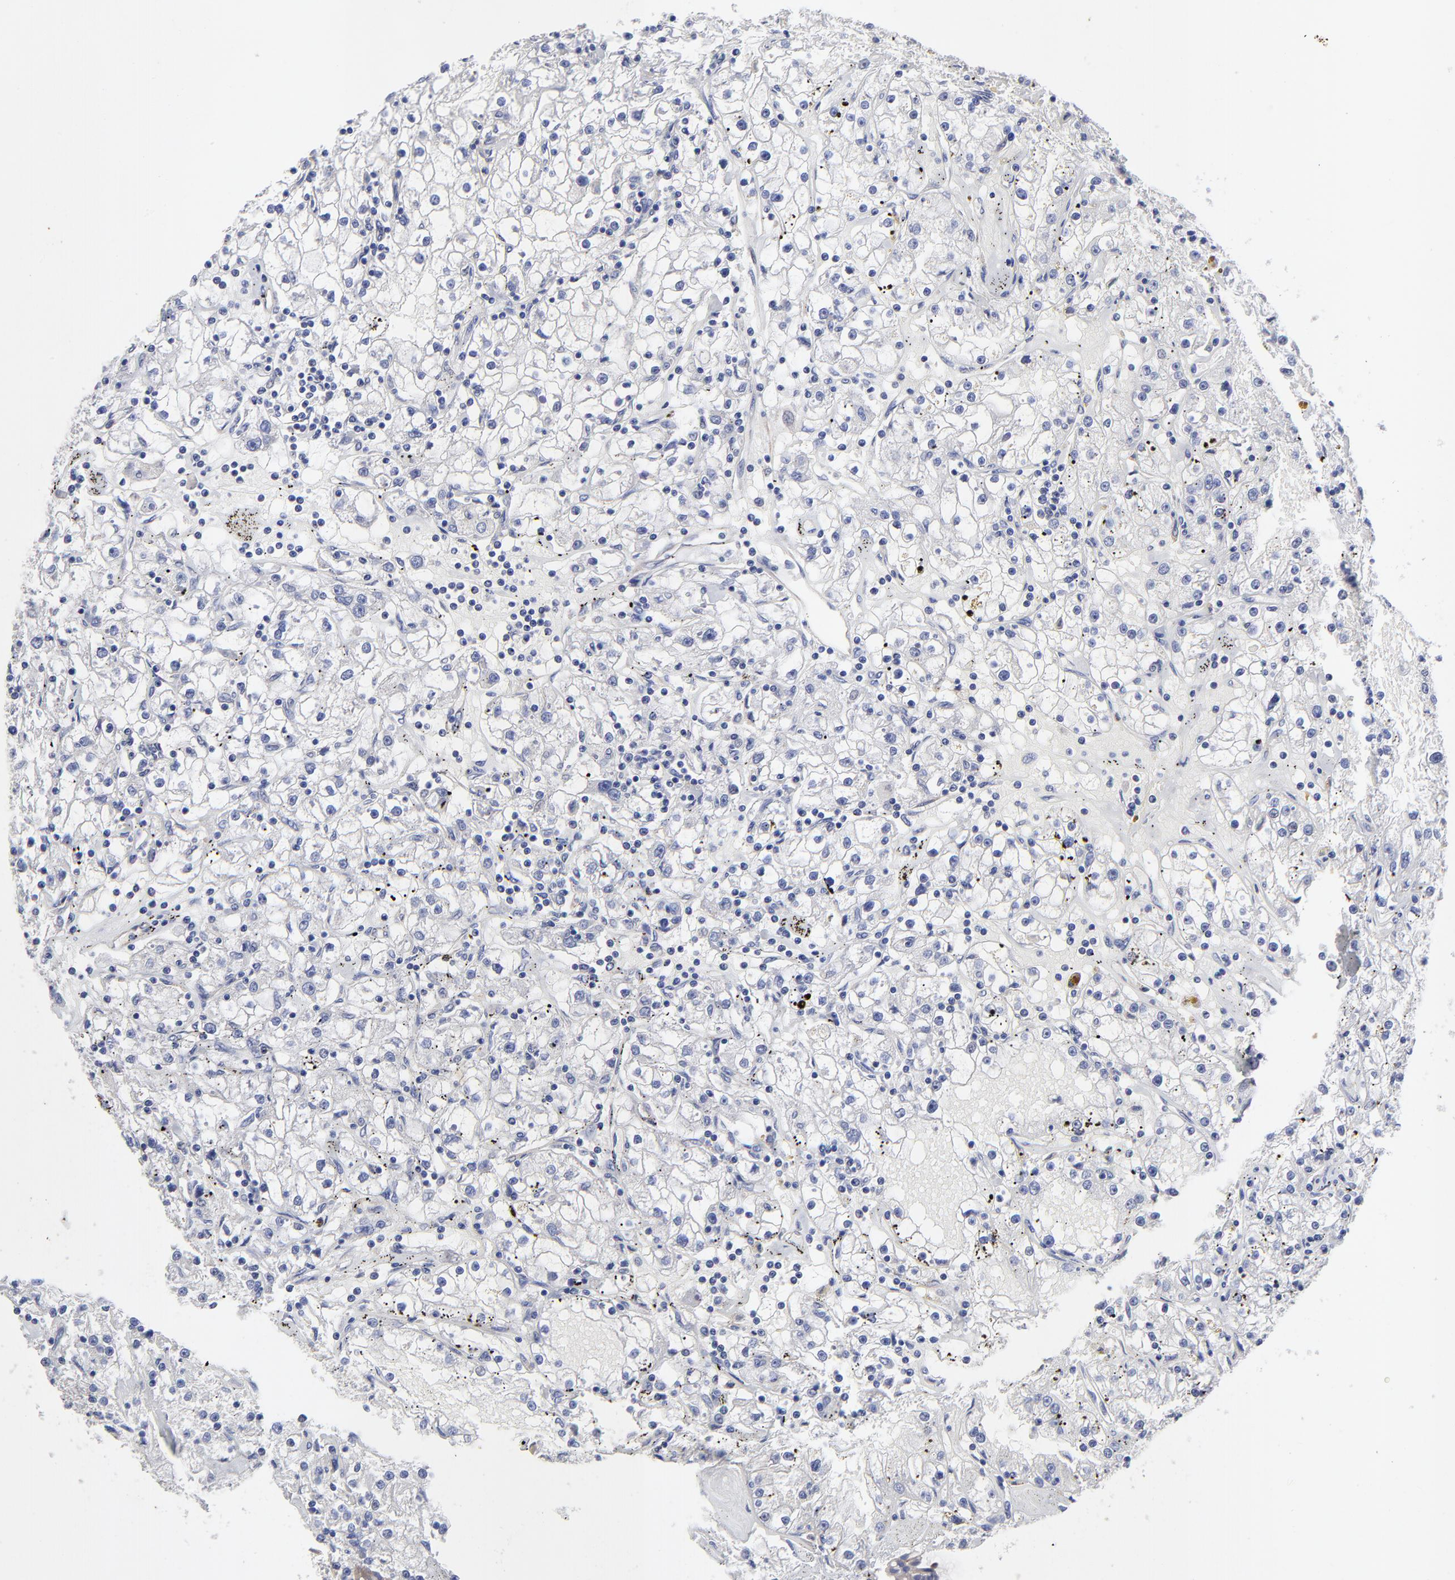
{"staining": {"intensity": "negative", "quantity": "none", "location": "none"}, "tissue": "renal cancer", "cell_type": "Tumor cells", "image_type": "cancer", "snomed": [{"axis": "morphology", "description": "Adenocarcinoma, NOS"}, {"axis": "topography", "description": "Kidney"}], "caption": "Tumor cells are negative for brown protein staining in adenocarcinoma (renal).", "gene": "SULF2", "patient": {"sex": "male", "age": 56}}